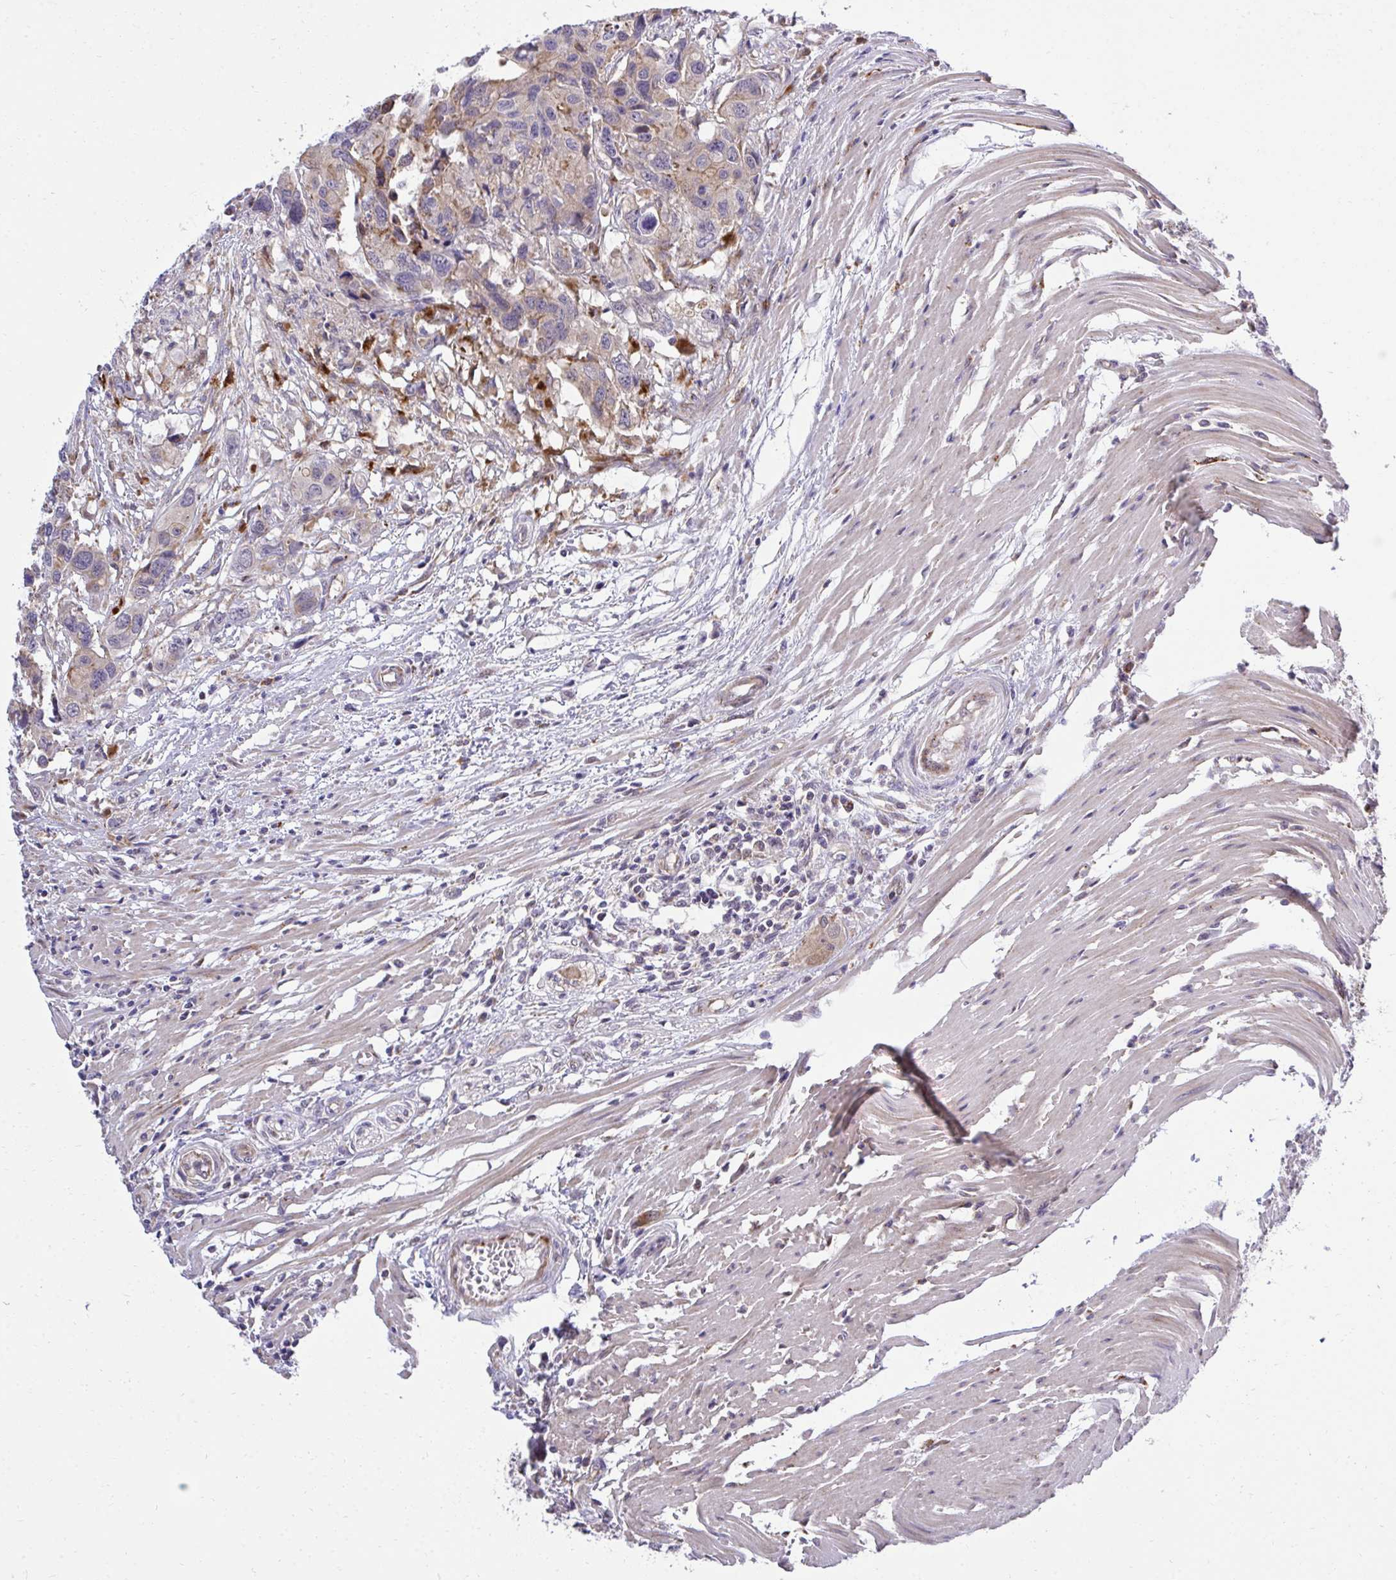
{"staining": {"intensity": "moderate", "quantity": "25%-75%", "location": "cytoplasmic/membranous"}, "tissue": "colorectal cancer", "cell_type": "Tumor cells", "image_type": "cancer", "snomed": [{"axis": "morphology", "description": "Adenocarcinoma, NOS"}, {"axis": "topography", "description": "Colon"}], "caption": "Immunohistochemistry (IHC) (DAB) staining of colorectal adenocarcinoma demonstrates moderate cytoplasmic/membranous protein expression in about 25%-75% of tumor cells. (IHC, brightfield microscopy, high magnification).", "gene": "XAF1", "patient": {"sex": "male", "age": 77}}